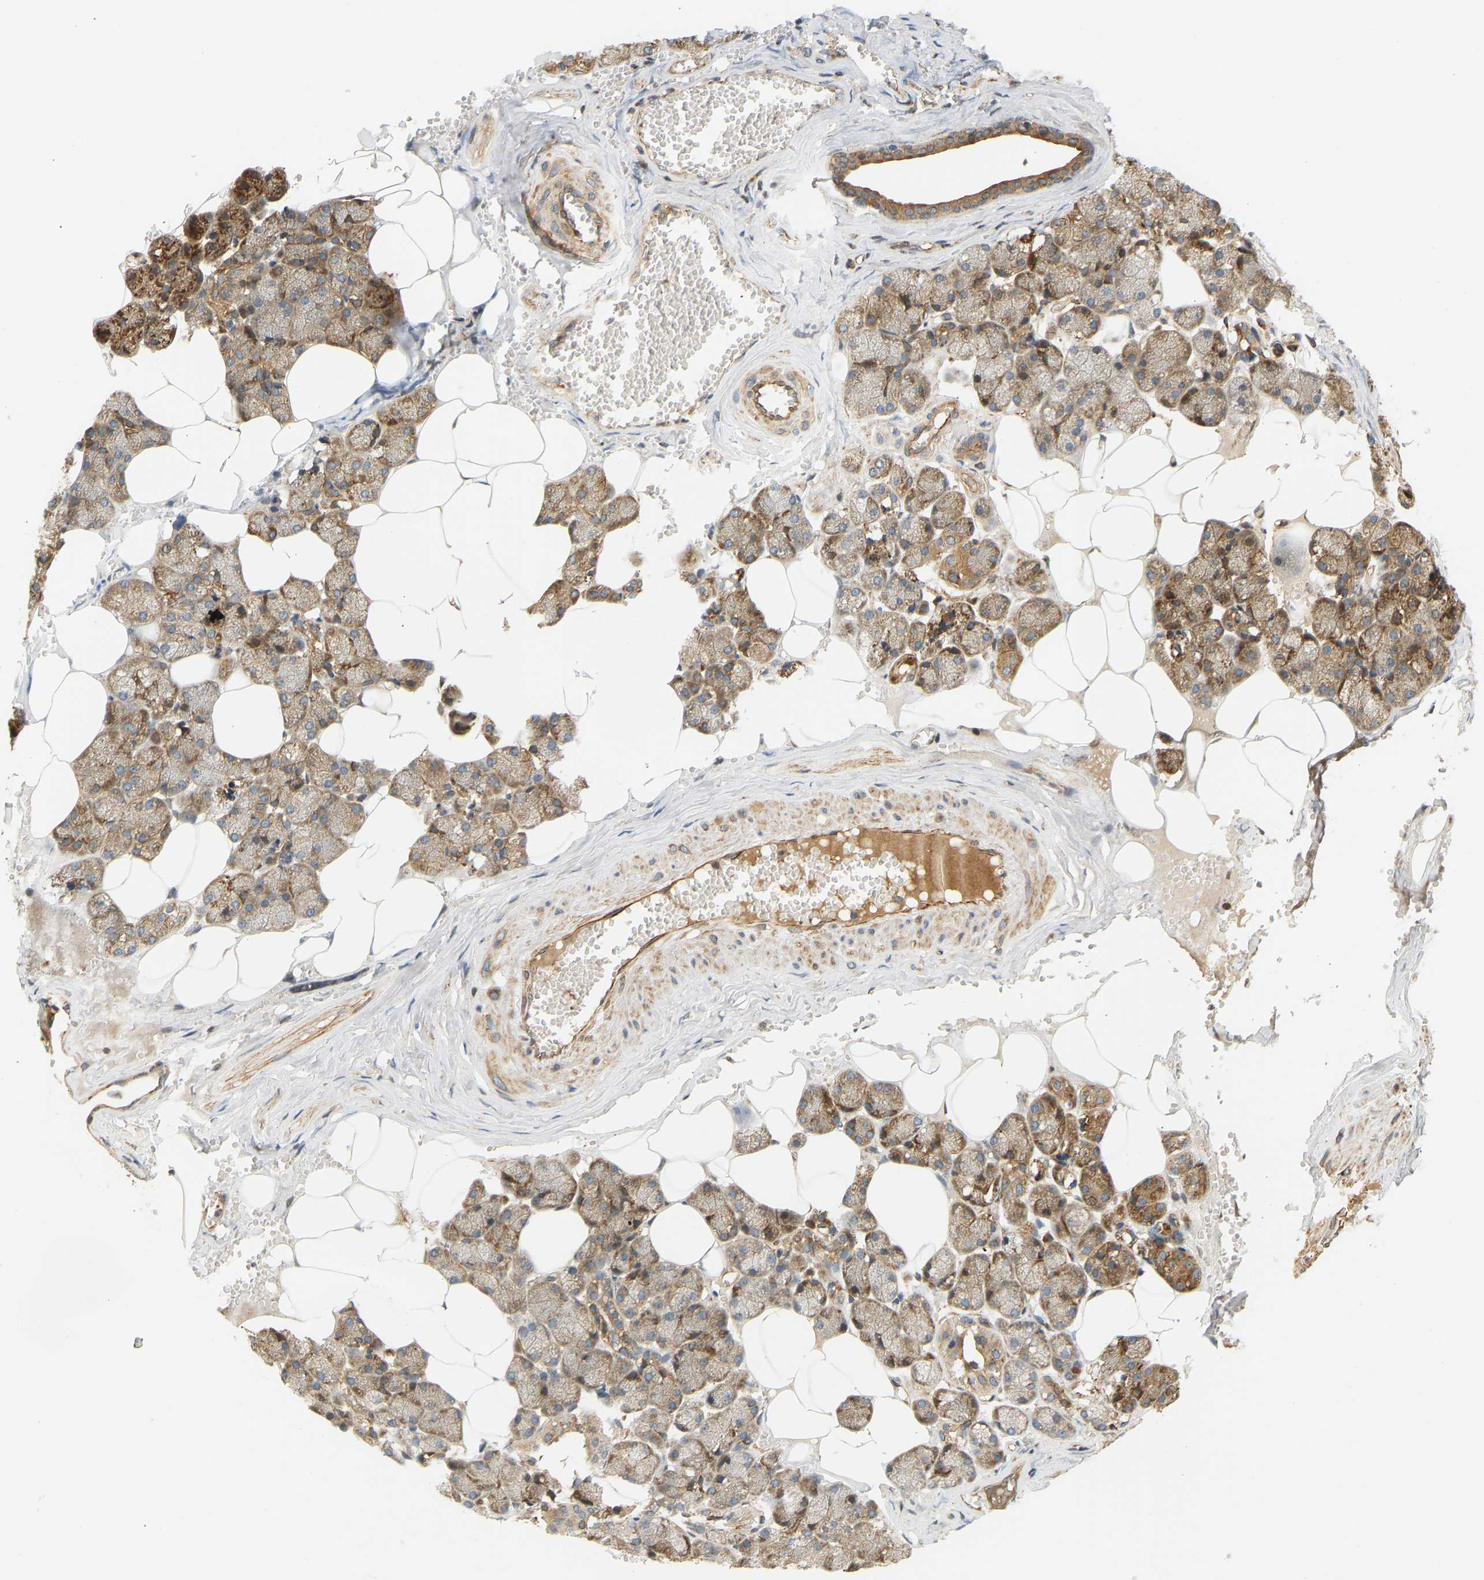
{"staining": {"intensity": "moderate", "quantity": "25%-75%", "location": "cytoplasmic/membranous"}, "tissue": "salivary gland", "cell_type": "Glandular cells", "image_type": "normal", "snomed": [{"axis": "morphology", "description": "Normal tissue, NOS"}, {"axis": "topography", "description": "Salivary gland"}], "caption": "Brown immunohistochemical staining in normal salivary gland reveals moderate cytoplasmic/membranous staining in about 25%-75% of glandular cells. The staining was performed using DAB to visualize the protein expression in brown, while the nuclei were stained in blue with hematoxylin (Magnification: 20x).", "gene": "CEP57", "patient": {"sex": "male", "age": 62}}